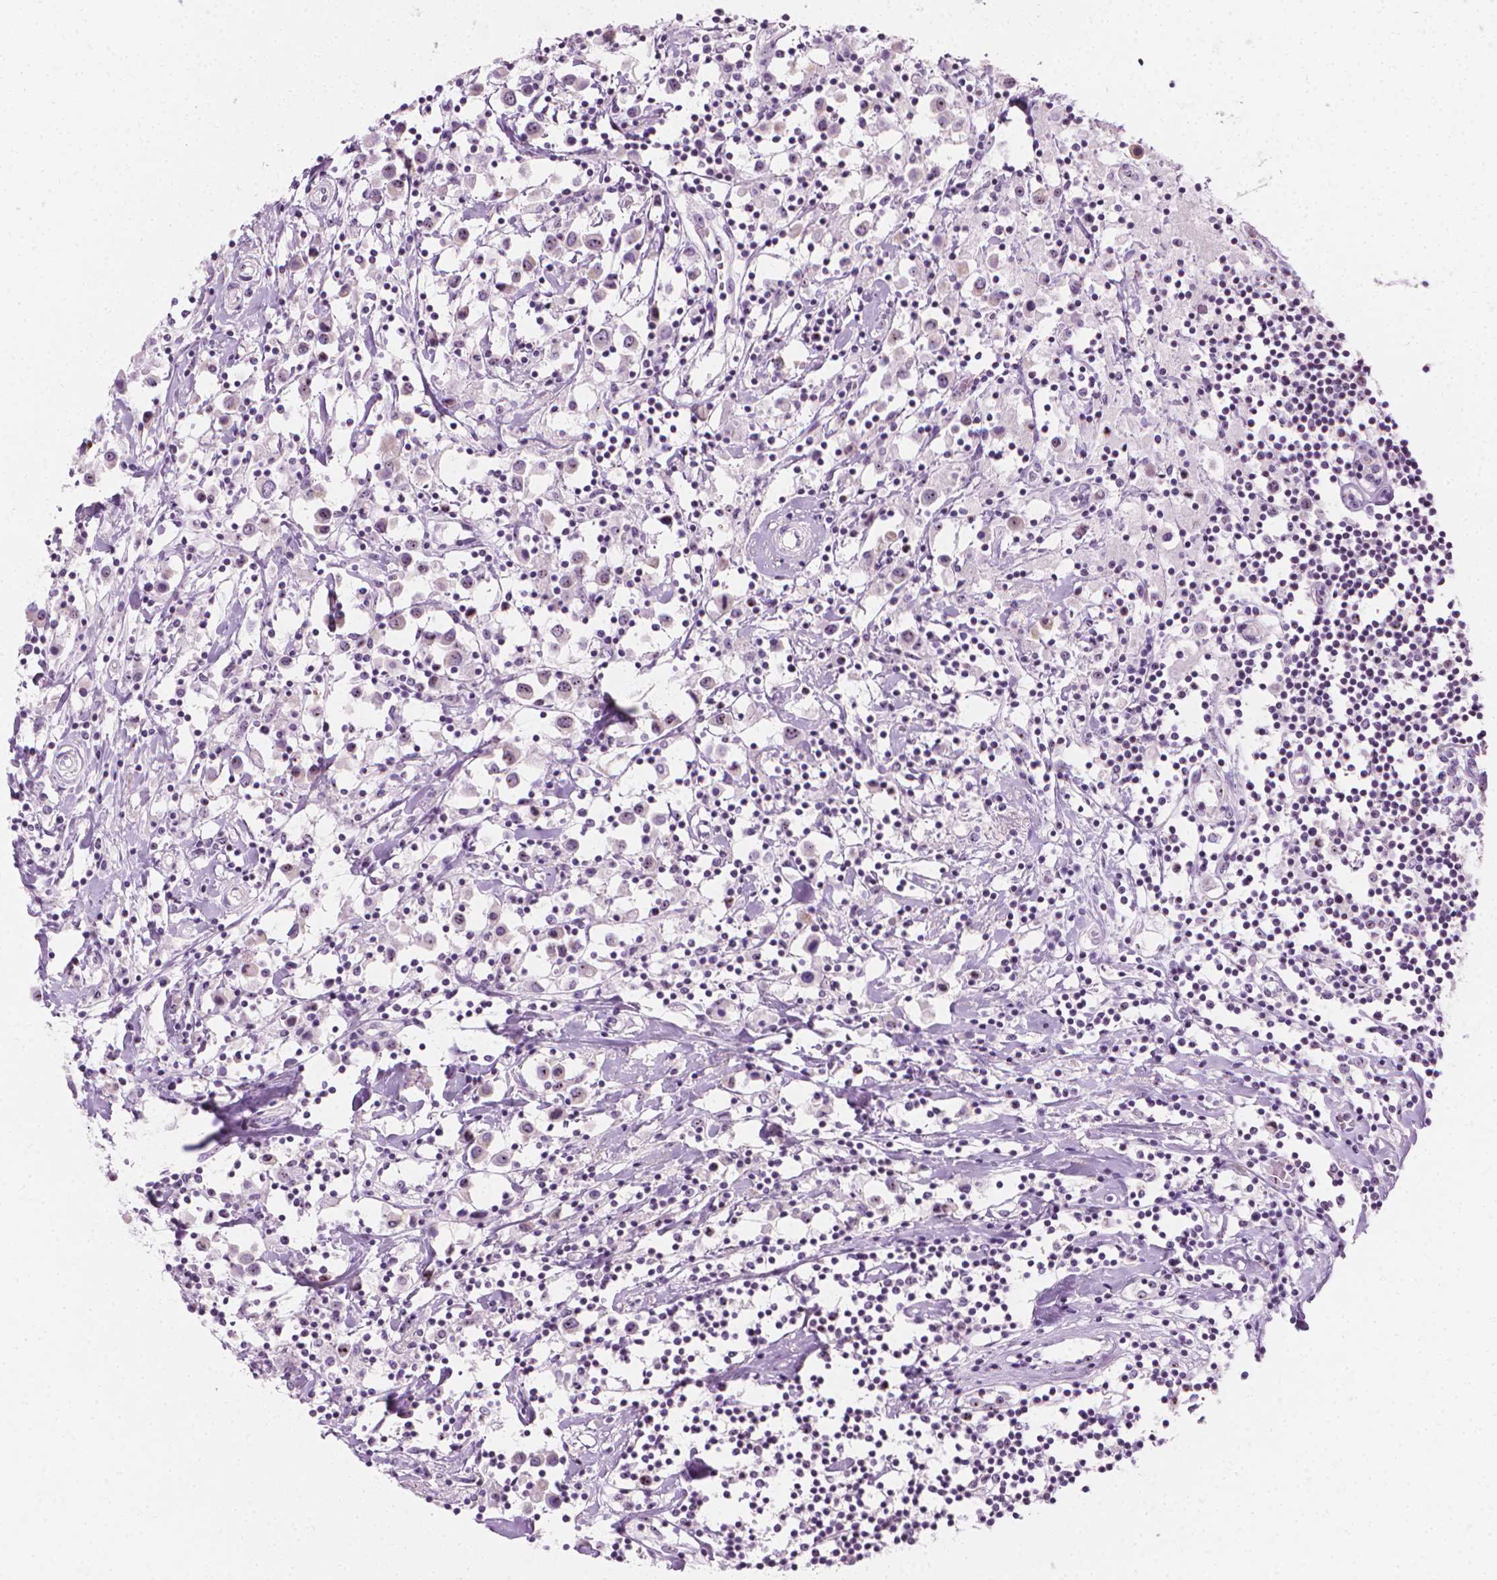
{"staining": {"intensity": "weak", "quantity": "25%-75%", "location": "nuclear"}, "tissue": "breast cancer", "cell_type": "Tumor cells", "image_type": "cancer", "snomed": [{"axis": "morphology", "description": "Duct carcinoma"}, {"axis": "topography", "description": "Breast"}], "caption": "The micrograph exhibits a brown stain indicating the presence of a protein in the nuclear of tumor cells in breast cancer. Using DAB (brown) and hematoxylin (blue) stains, captured at high magnification using brightfield microscopy.", "gene": "NOL7", "patient": {"sex": "female", "age": 61}}